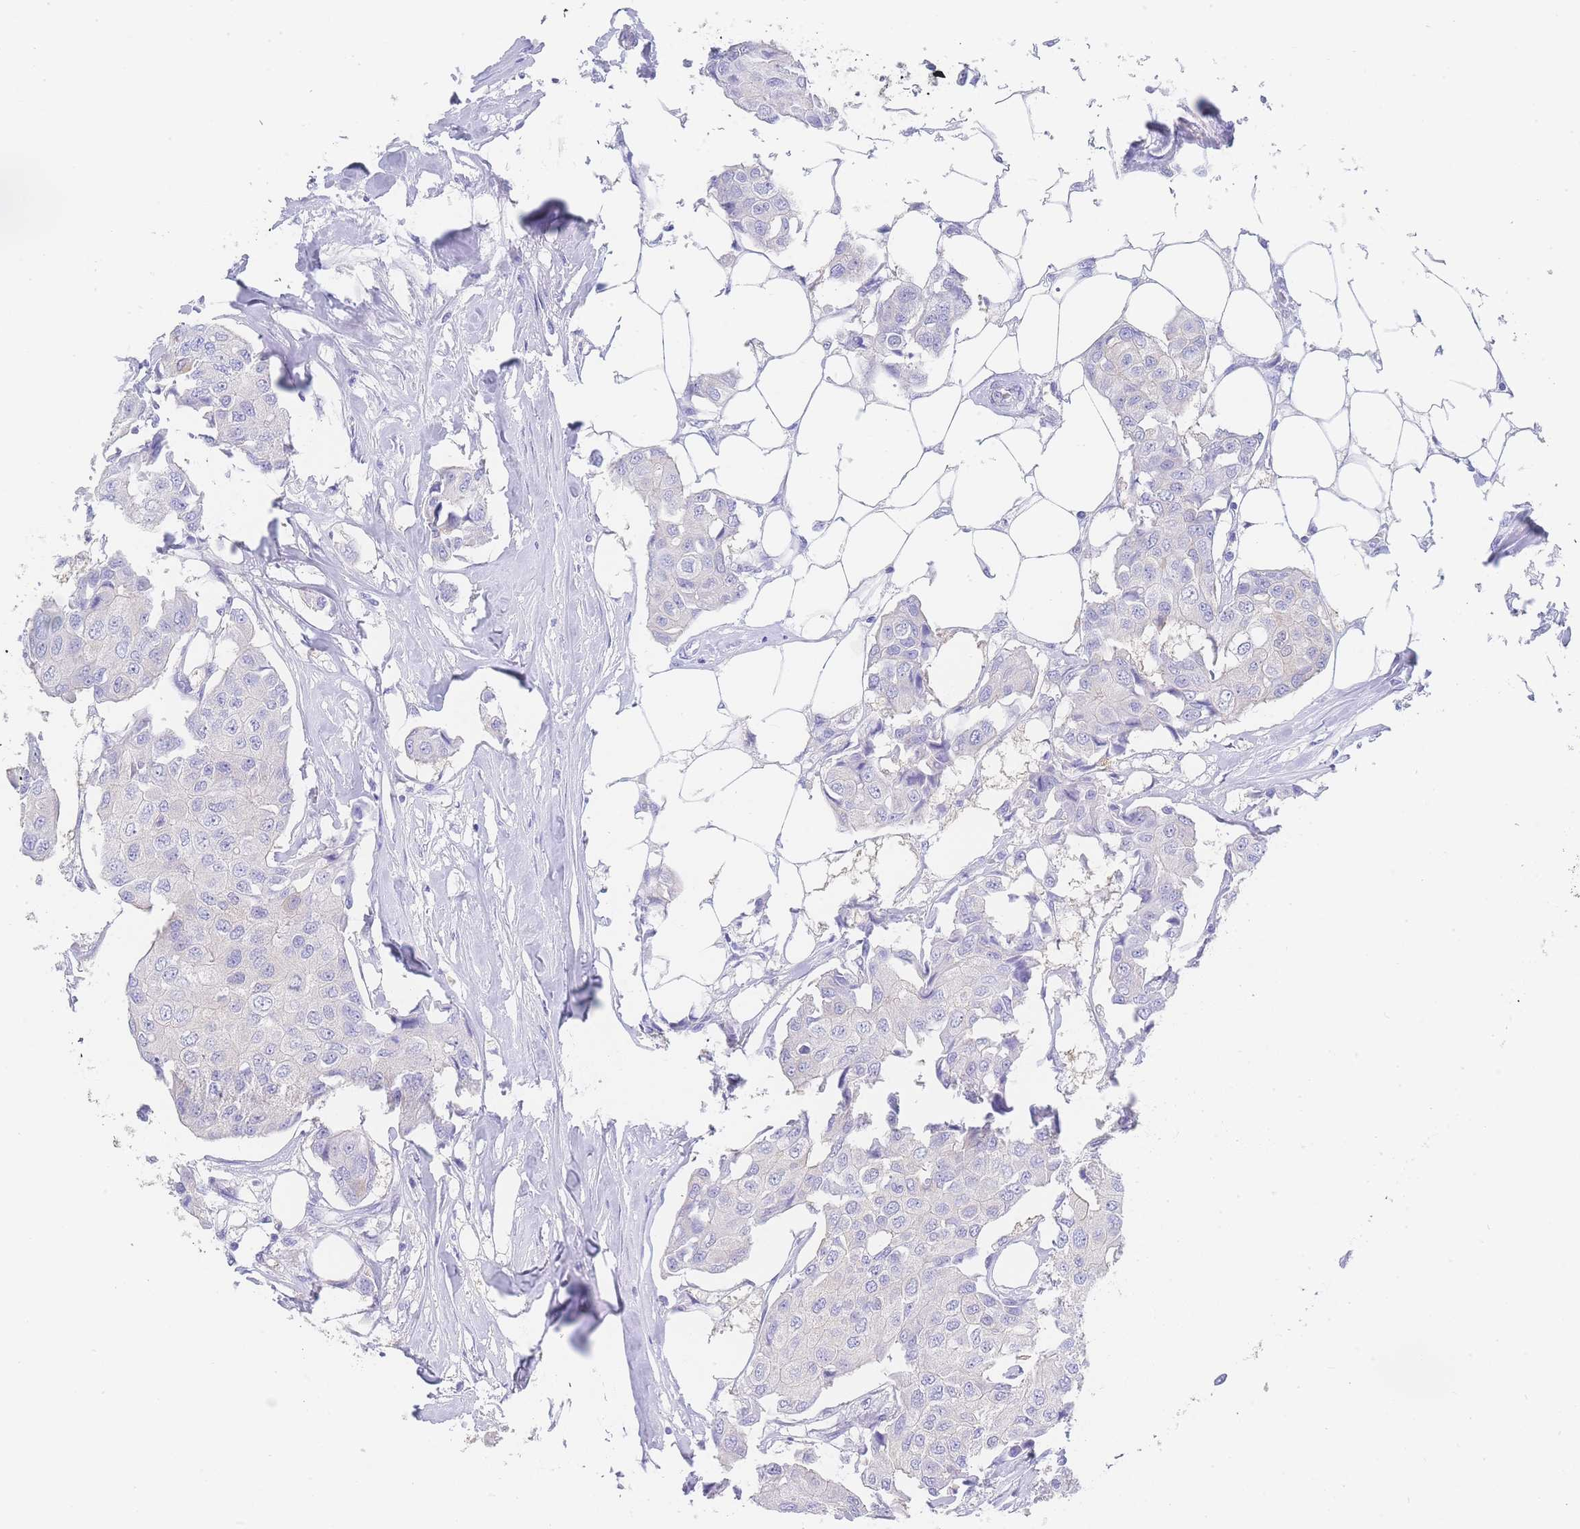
{"staining": {"intensity": "negative", "quantity": "none", "location": "none"}, "tissue": "breast cancer", "cell_type": "Tumor cells", "image_type": "cancer", "snomed": [{"axis": "morphology", "description": "Duct carcinoma"}, {"axis": "topography", "description": "Breast"}, {"axis": "topography", "description": "Lymph node"}], "caption": "Tumor cells show no significant positivity in breast infiltrating ductal carcinoma.", "gene": "LZTFL1", "patient": {"sex": "female", "age": 80}}